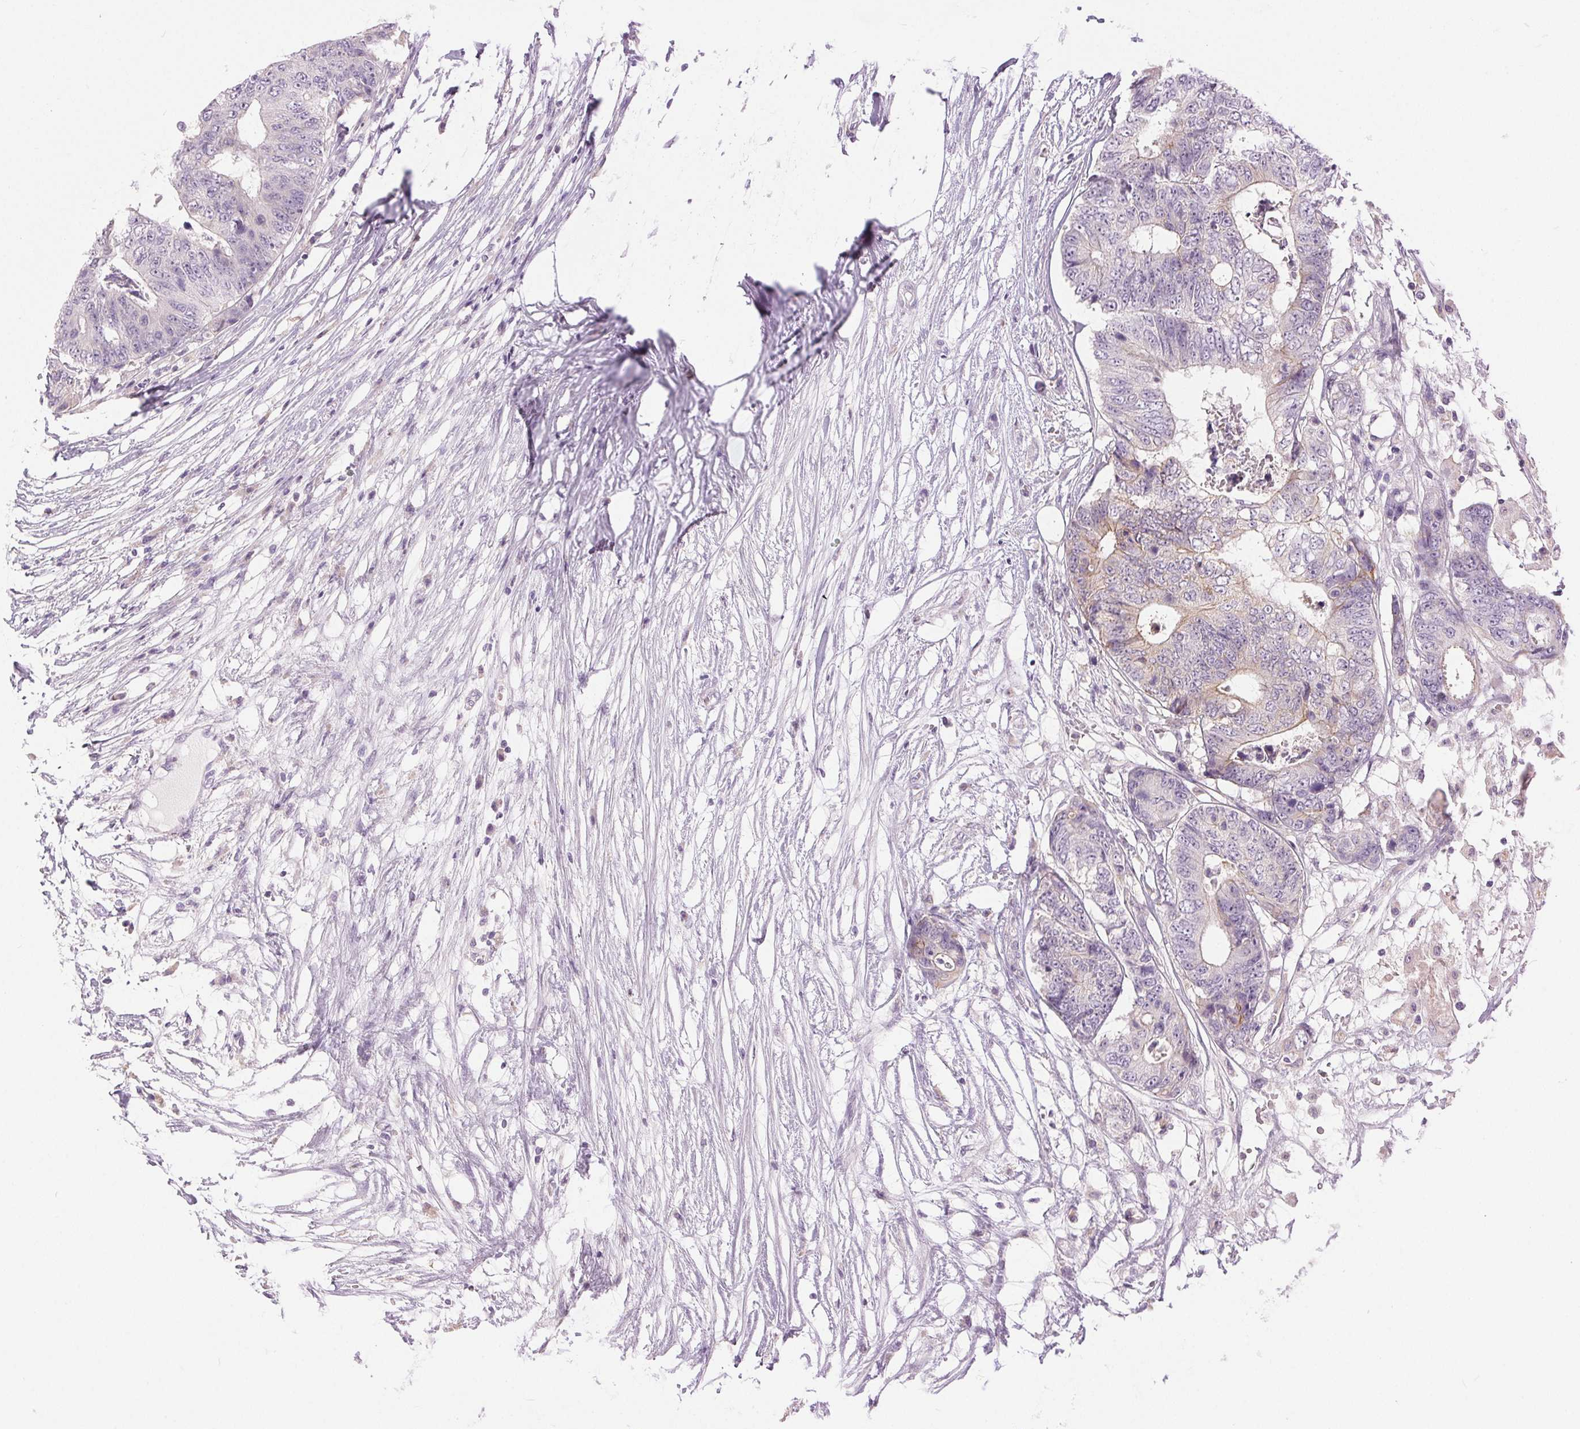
{"staining": {"intensity": "weak", "quantity": "<25%", "location": "cytoplasmic/membranous"}, "tissue": "colorectal cancer", "cell_type": "Tumor cells", "image_type": "cancer", "snomed": [{"axis": "morphology", "description": "Adenocarcinoma, NOS"}, {"axis": "topography", "description": "Colon"}], "caption": "High magnification brightfield microscopy of colorectal adenocarcinoma stained with DAB (3,3'-diaminobenzidine) (brown) and counterstained with hematoxylin (blue): tumor cells show no significant staining. (DAB immunohistochemistry (IHC), high magnification).", "gene": "DSG3", "patient": {"sex": "female", "age": 48}}